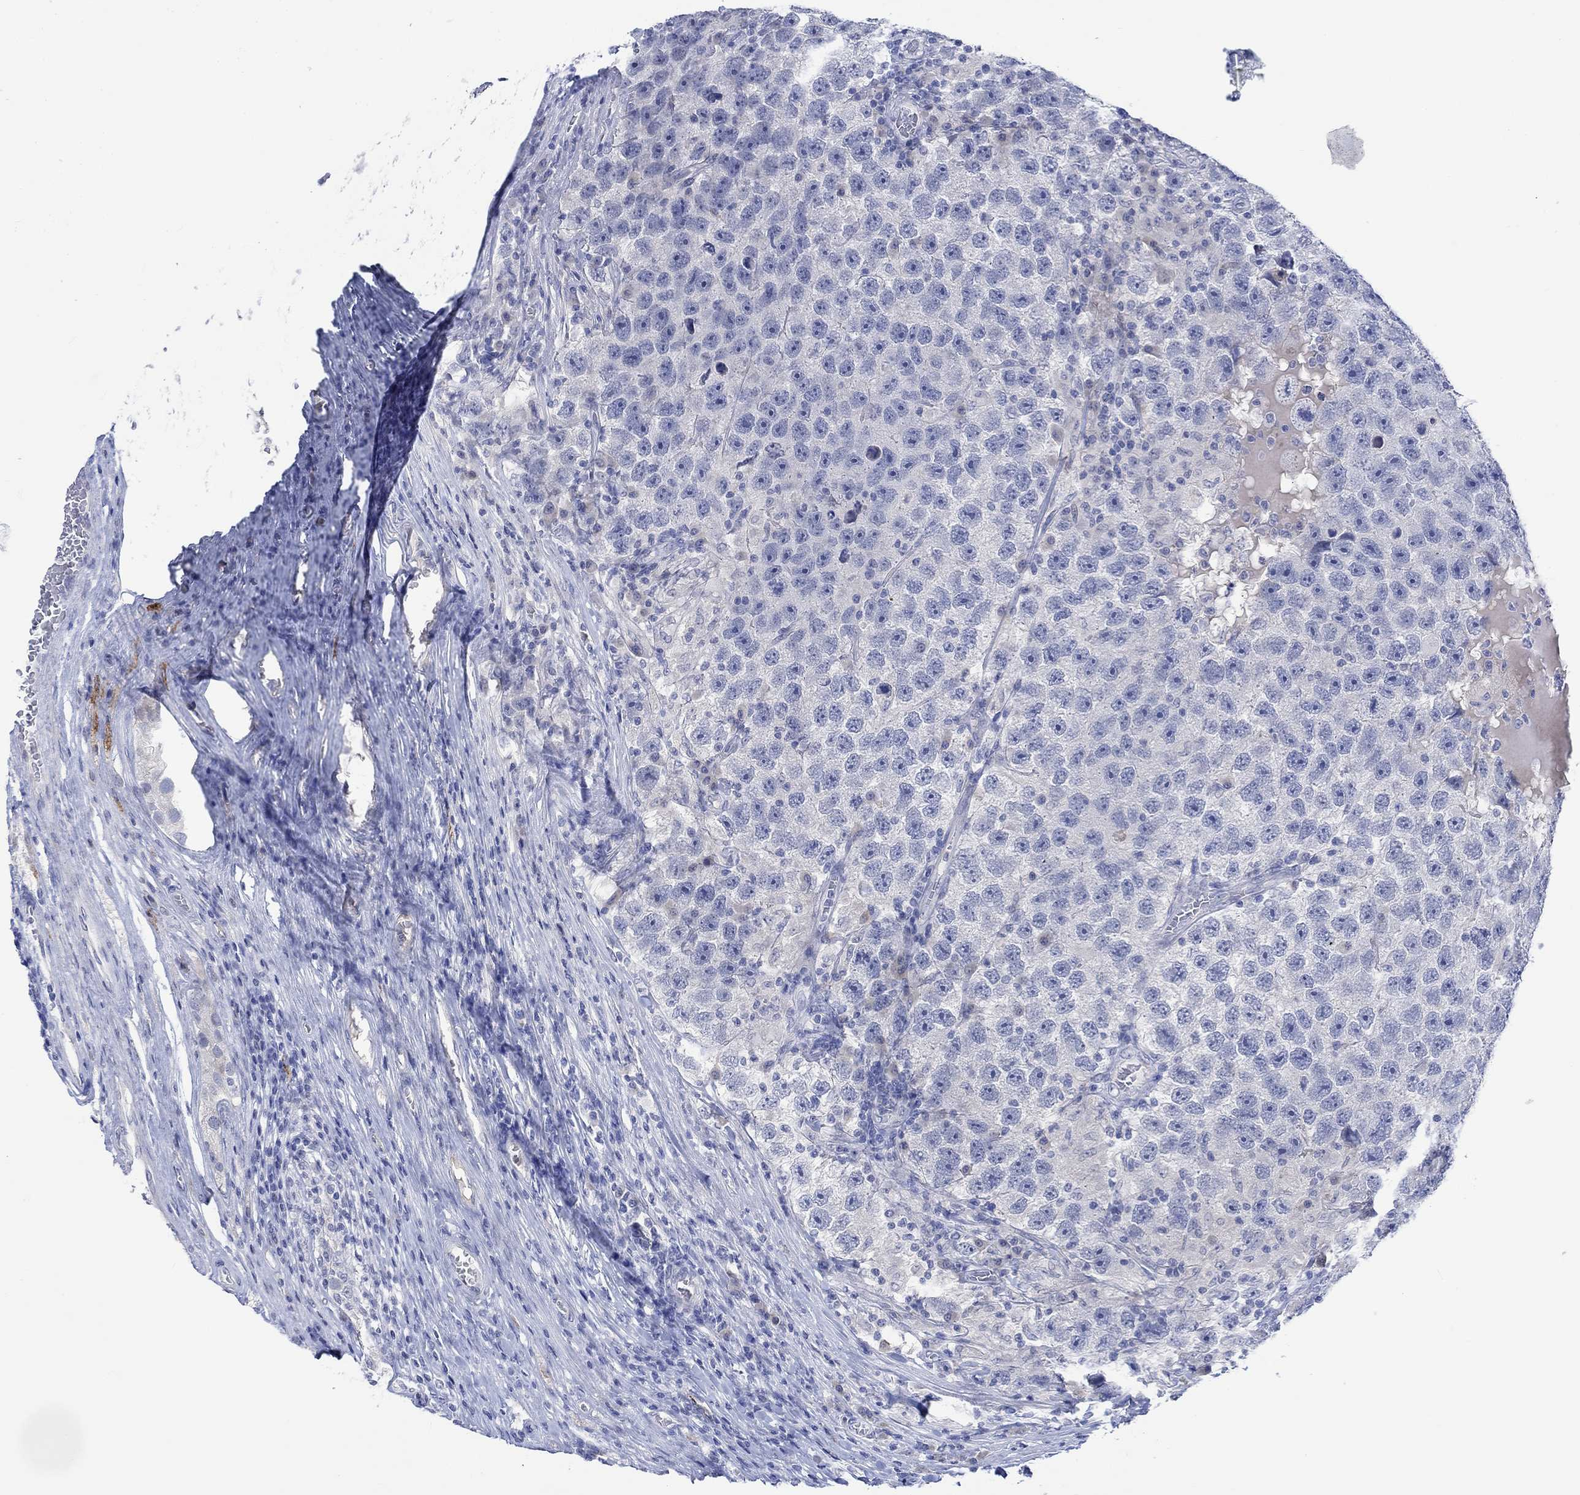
{"staining": {"intensity": "negative", "quantity": "none", "location": "none"}, "tissue": "testis cancer", "cell_type": "Tumor cells", "image_type": "cancer", "snomed": [{"axis": "morphology", "description": "Seminoma, NOS"}, {"axis": "topography", "description": "Testis"}], "caption": "An IHC photomicrograph of testis cancer (seminoma) is shown. There is no staining in tumor cells of testis cancer (seminoma). (IHC, brightfield microscopy, high magnification).", "gene": "DLK1", "patient": {"sex": "male", "age": 26}}